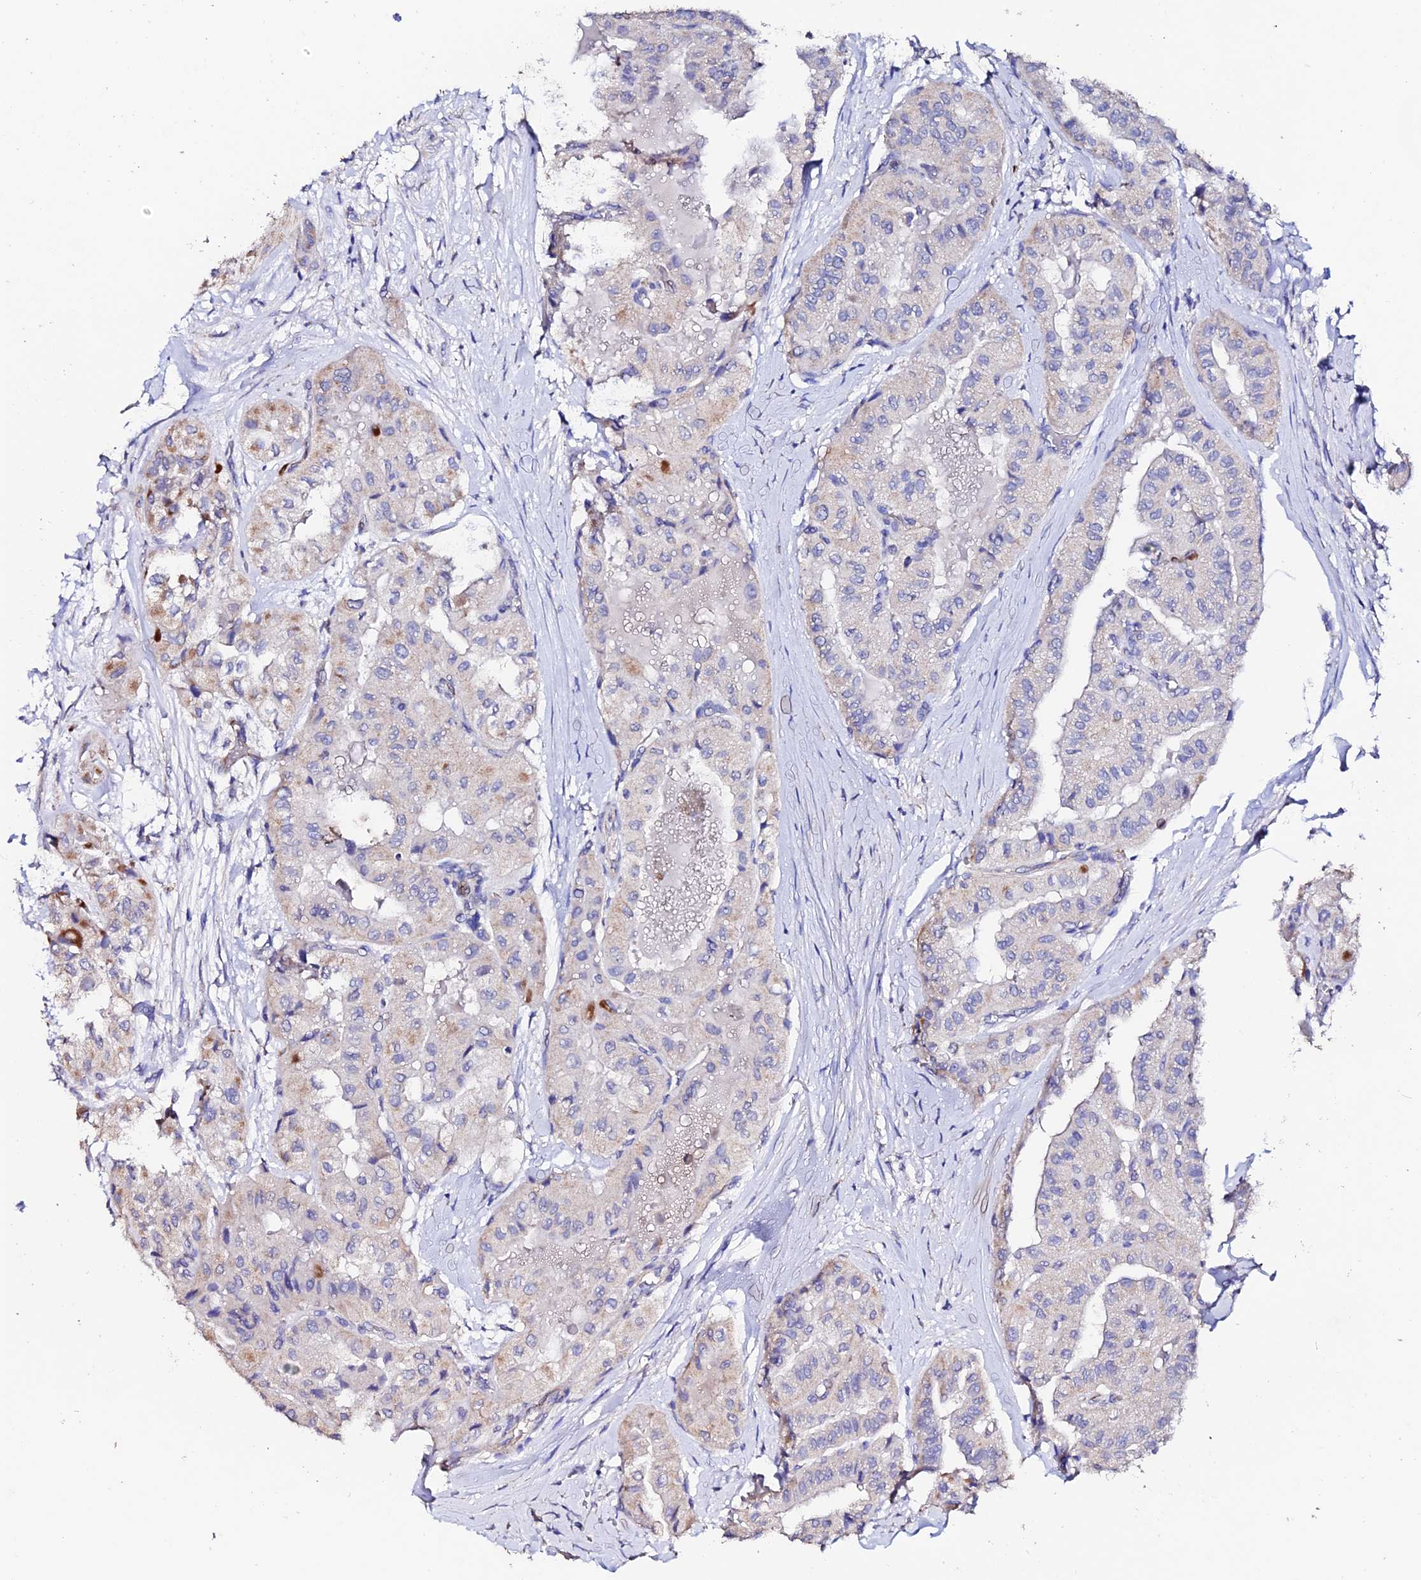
{"staining": {"intensity": "moderate", "quantity": "<25%", "location": "cytoplasmic/membranous"}, "tissue": "thyroid cancer", "cell_type": "Tumor cells", "image_type": "cancer", "snomed": [{"axis": "morphology", "description": "Papillary adenocarcinoma, NOS"}, {"axis": "topography", "description": "Thyroid gland"}], "caption": "Thyroid papillary adenocarcinoma stained for a protein (brown) reveals moderate cytoplasmic/membranous positive staining in about <25% of tumor cells.", "gene": "ESM1", "patient": {"sex": "female", "age": 59}}